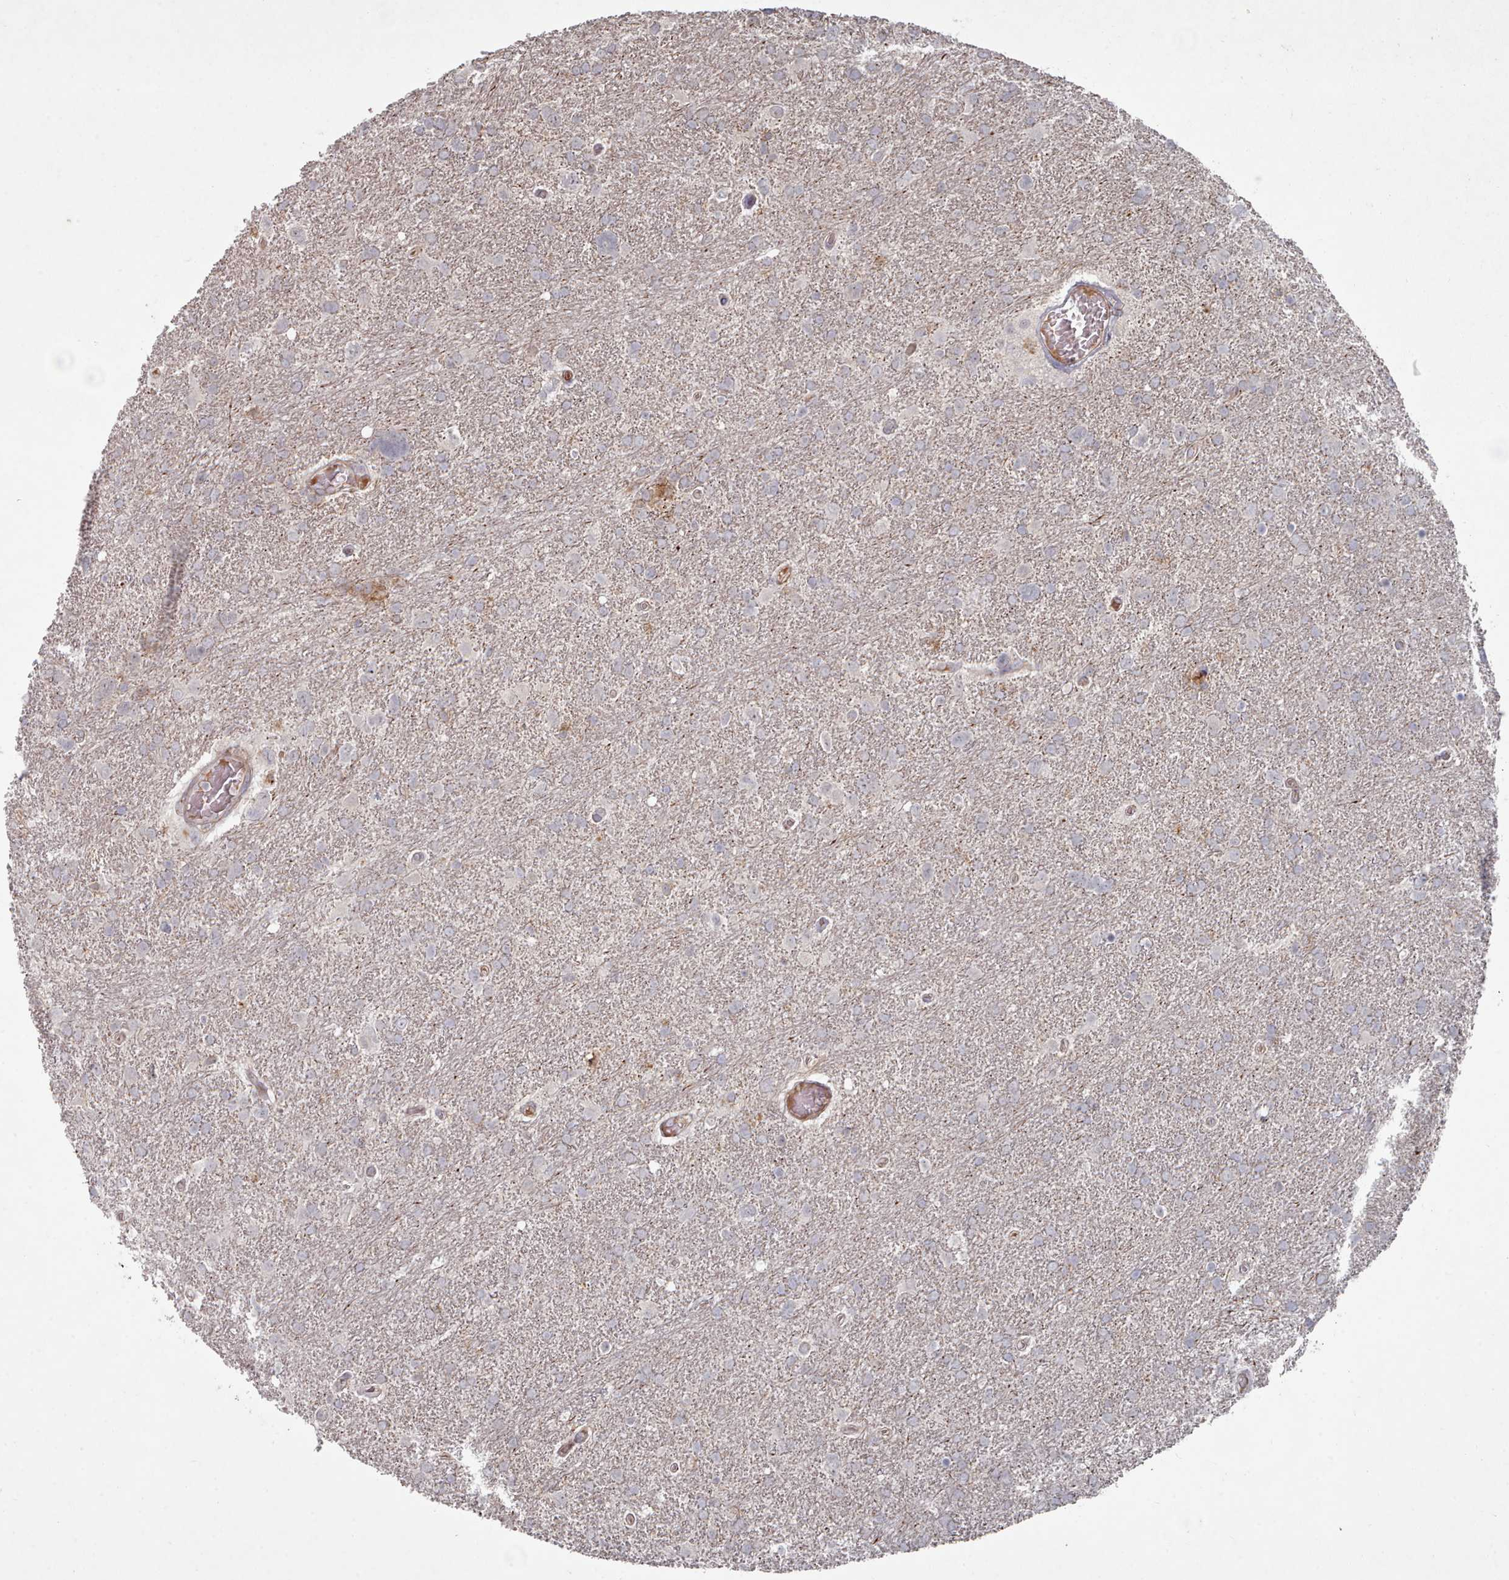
{"staining": {"intensity": "weak", "quantity": "<25%", "location": "cytoplasmic/membranous"}, "tissue": "glioma", "cell_type": "Tumor cells", "image_type": "cancer", "snomed": [{"axis": "morphology", "description": "Glioma, malignant, High grade"}, {"axis": "topography", "description": "Brain"}], "caption": "Protein analysis of glioma reveals no significant expression in tumor cells.", "gene": "COL8A2", "patient": {"sex": "male", "age": 61}}